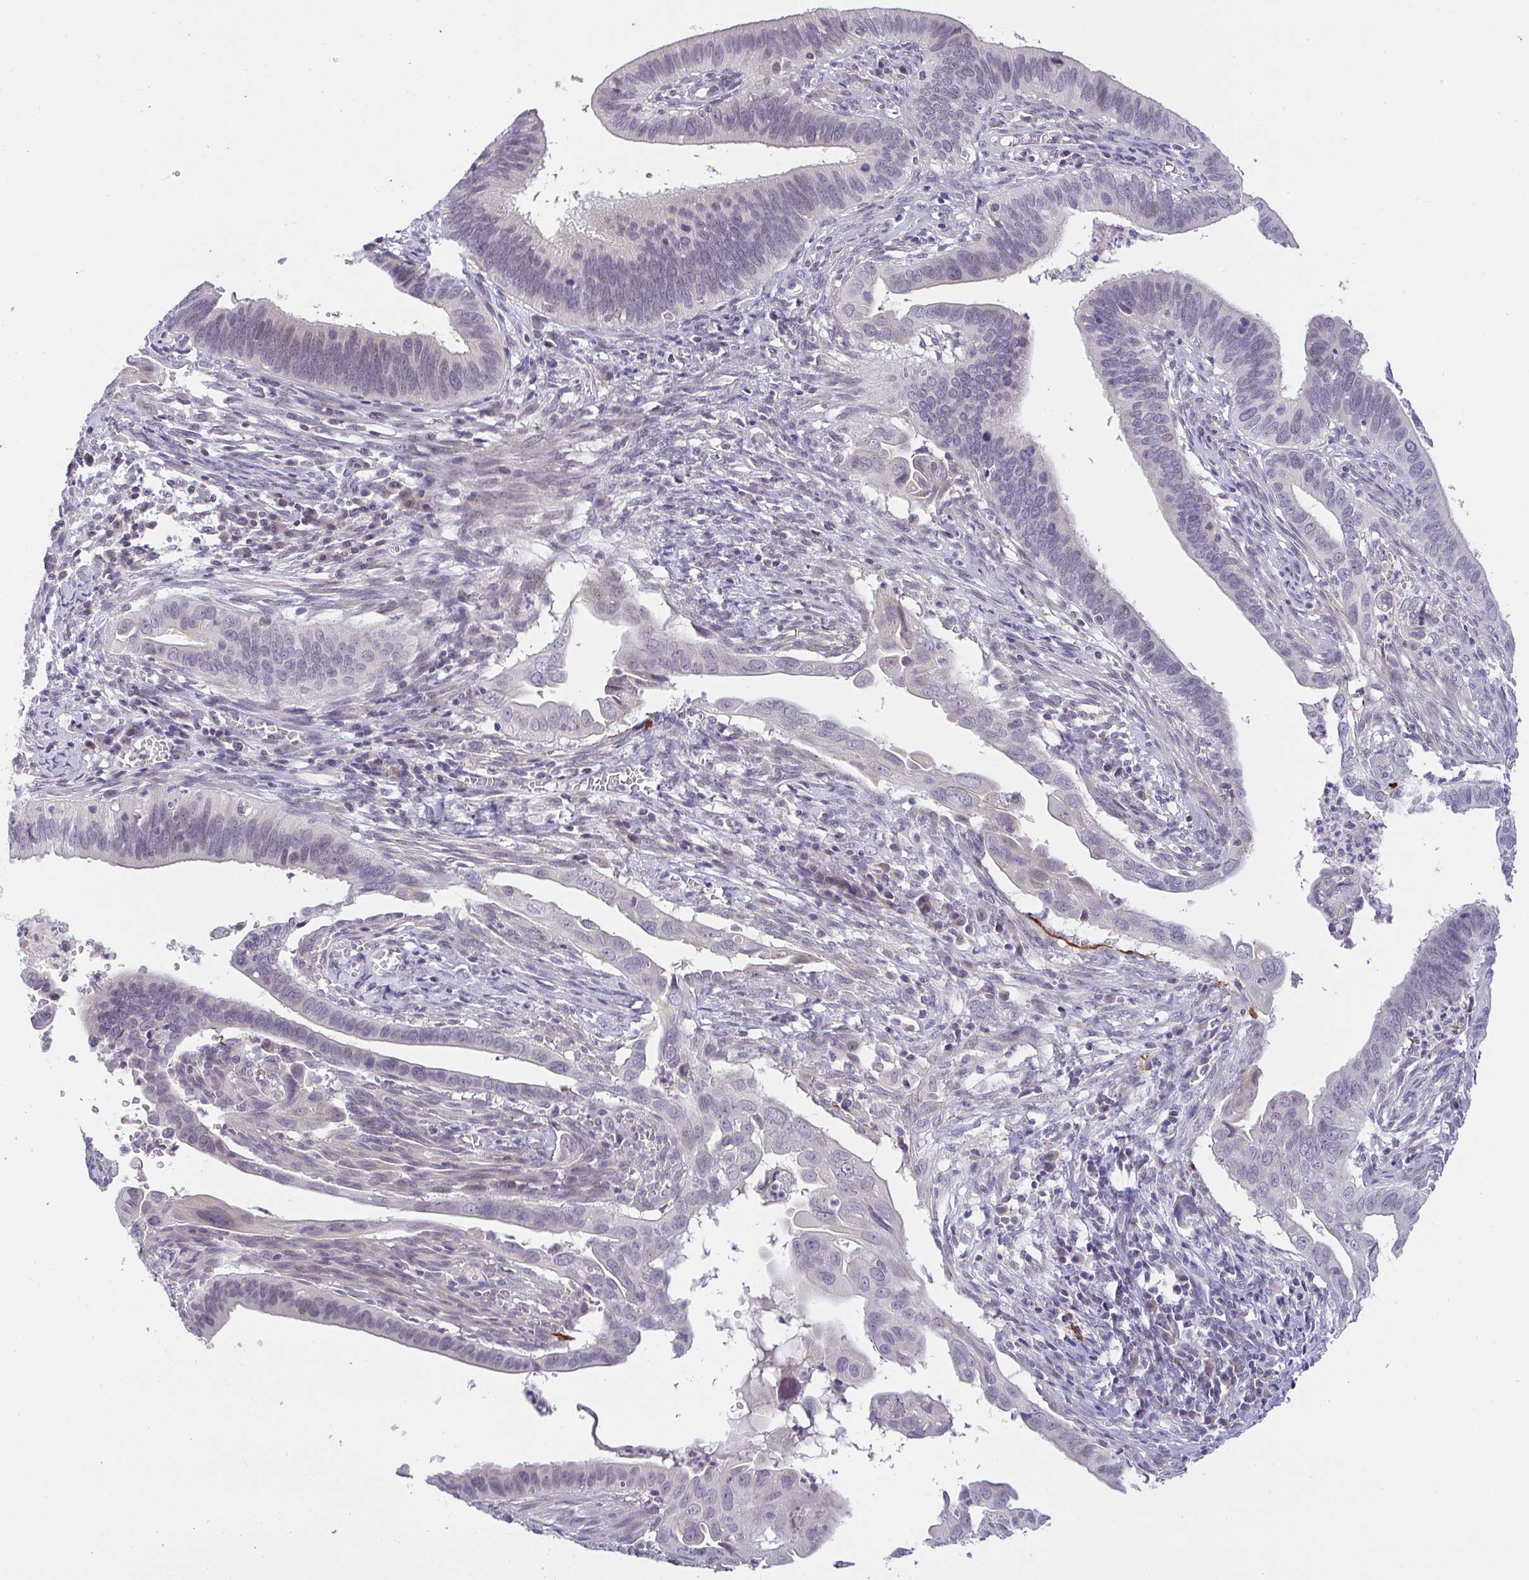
{"staining": {"intensity": "negative", "quantity": "none", "location": "none"}, "tissue": "cervical cancer", "cell_type": "Tumor cells", "image_type": "cancer", "snomed": [{"axis": "morphology", "description": "Adenocarcinoma, NOS"}, {"axis": "topography", "description": "Cervix"}], "caption": "Adenocarcinoma (cervical) stained for a protein using immunohistochemistry (IHC) displays no positivity tumor cells.", "gene": "CACNA1S", "patient": {"sex": "female", "age": 42}}